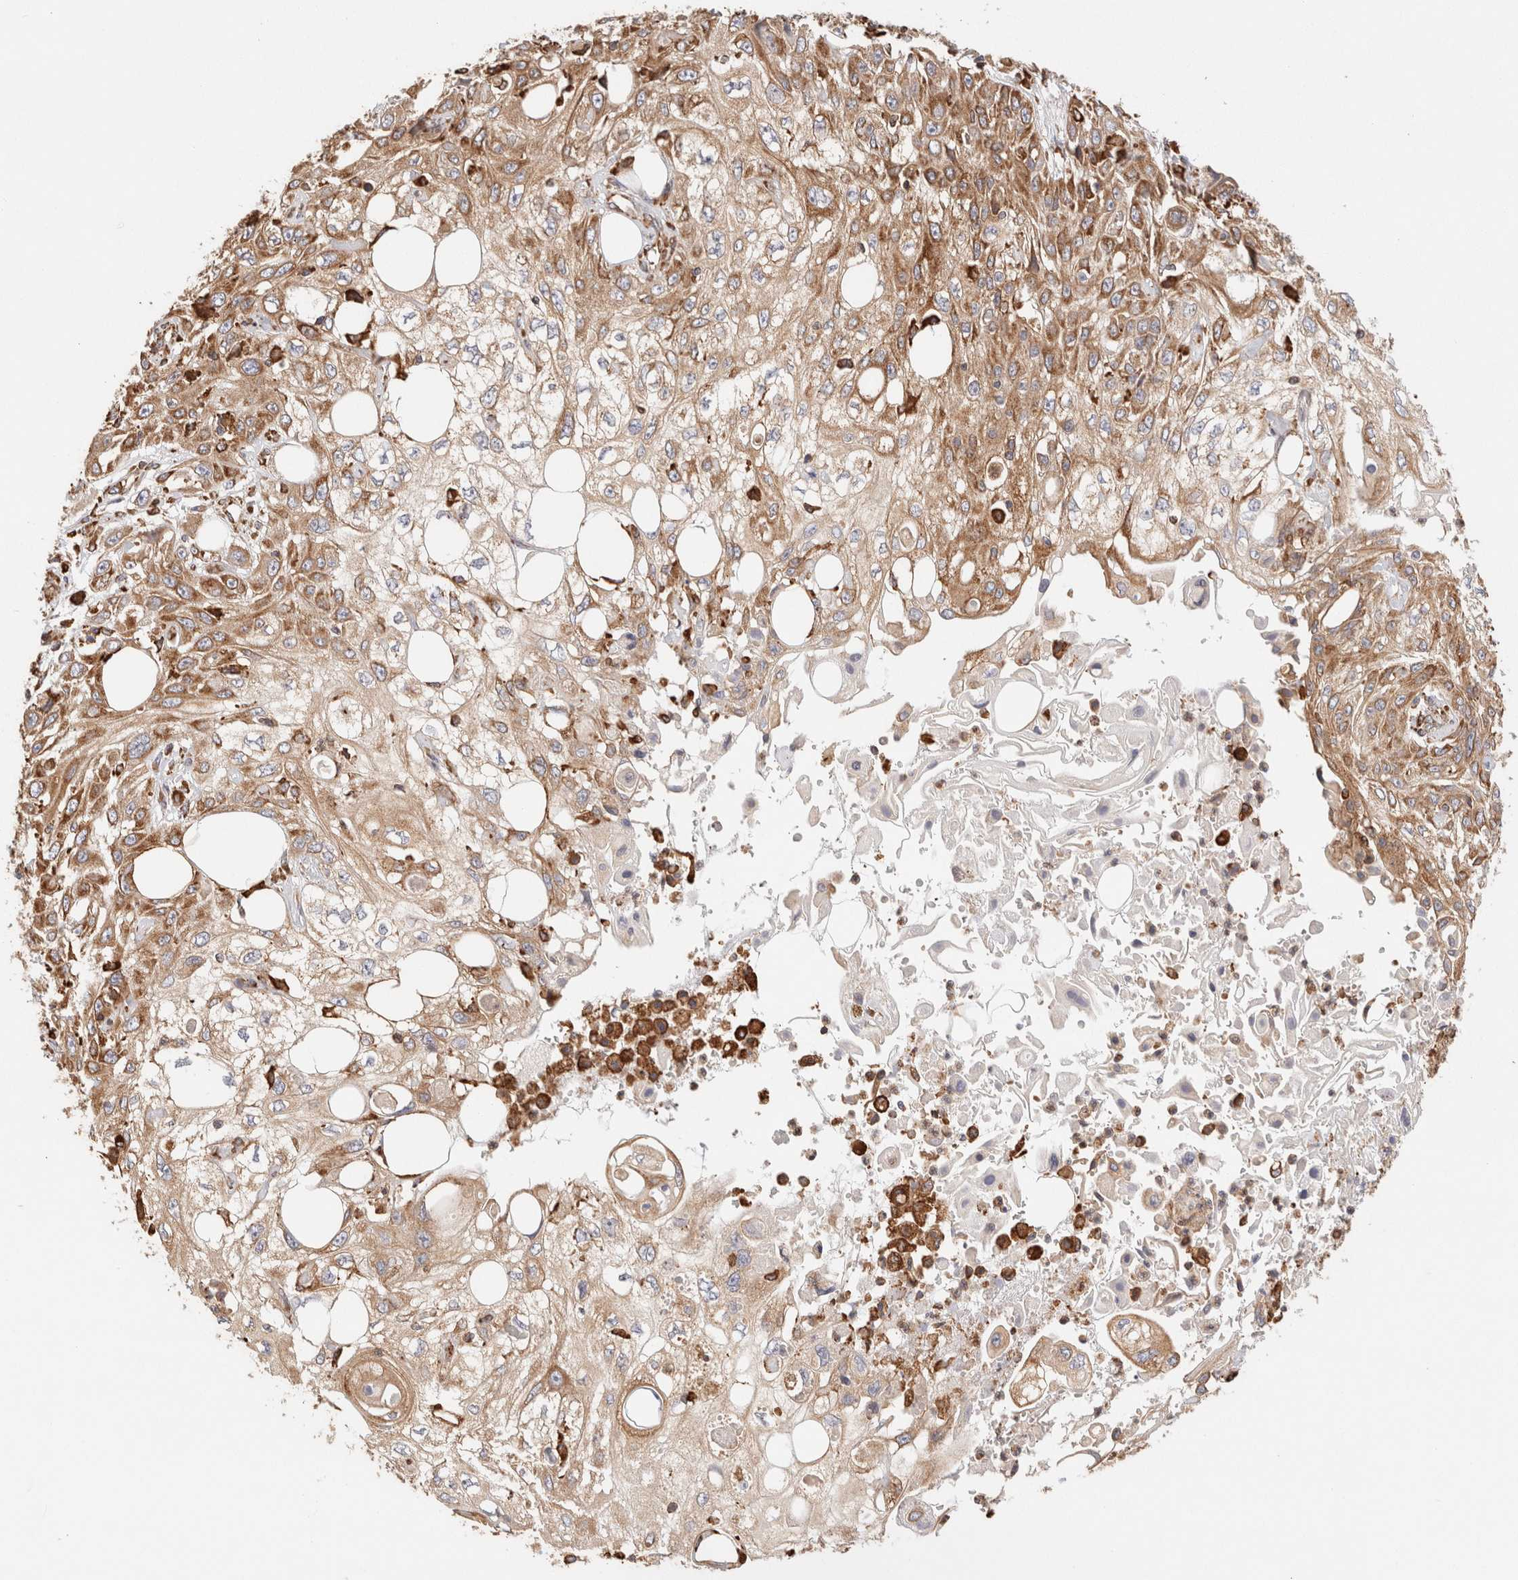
{"staining": {"intensity": "moderate", "quantity": ">75%", "location": "cytoplasmic/membranous"}, "tissue": "skin cancer", "cell_type": "Tumor cells", "image_type": "cancer", "snomed": [{"axis": "morphology", "description": "Squamous cell carcinoma, NOS"}, {"axis": "topography", "description": "Skin"}], "caption": "IHC (DAB) staining of human skin squamous cell carcinoma shows moderate cytoplasmic/membranous protein staining in about >75% of tumor cells. Nuclei are stained in blue.", "gene": "FER", "patient": {"sex": "male", "age": 75}}